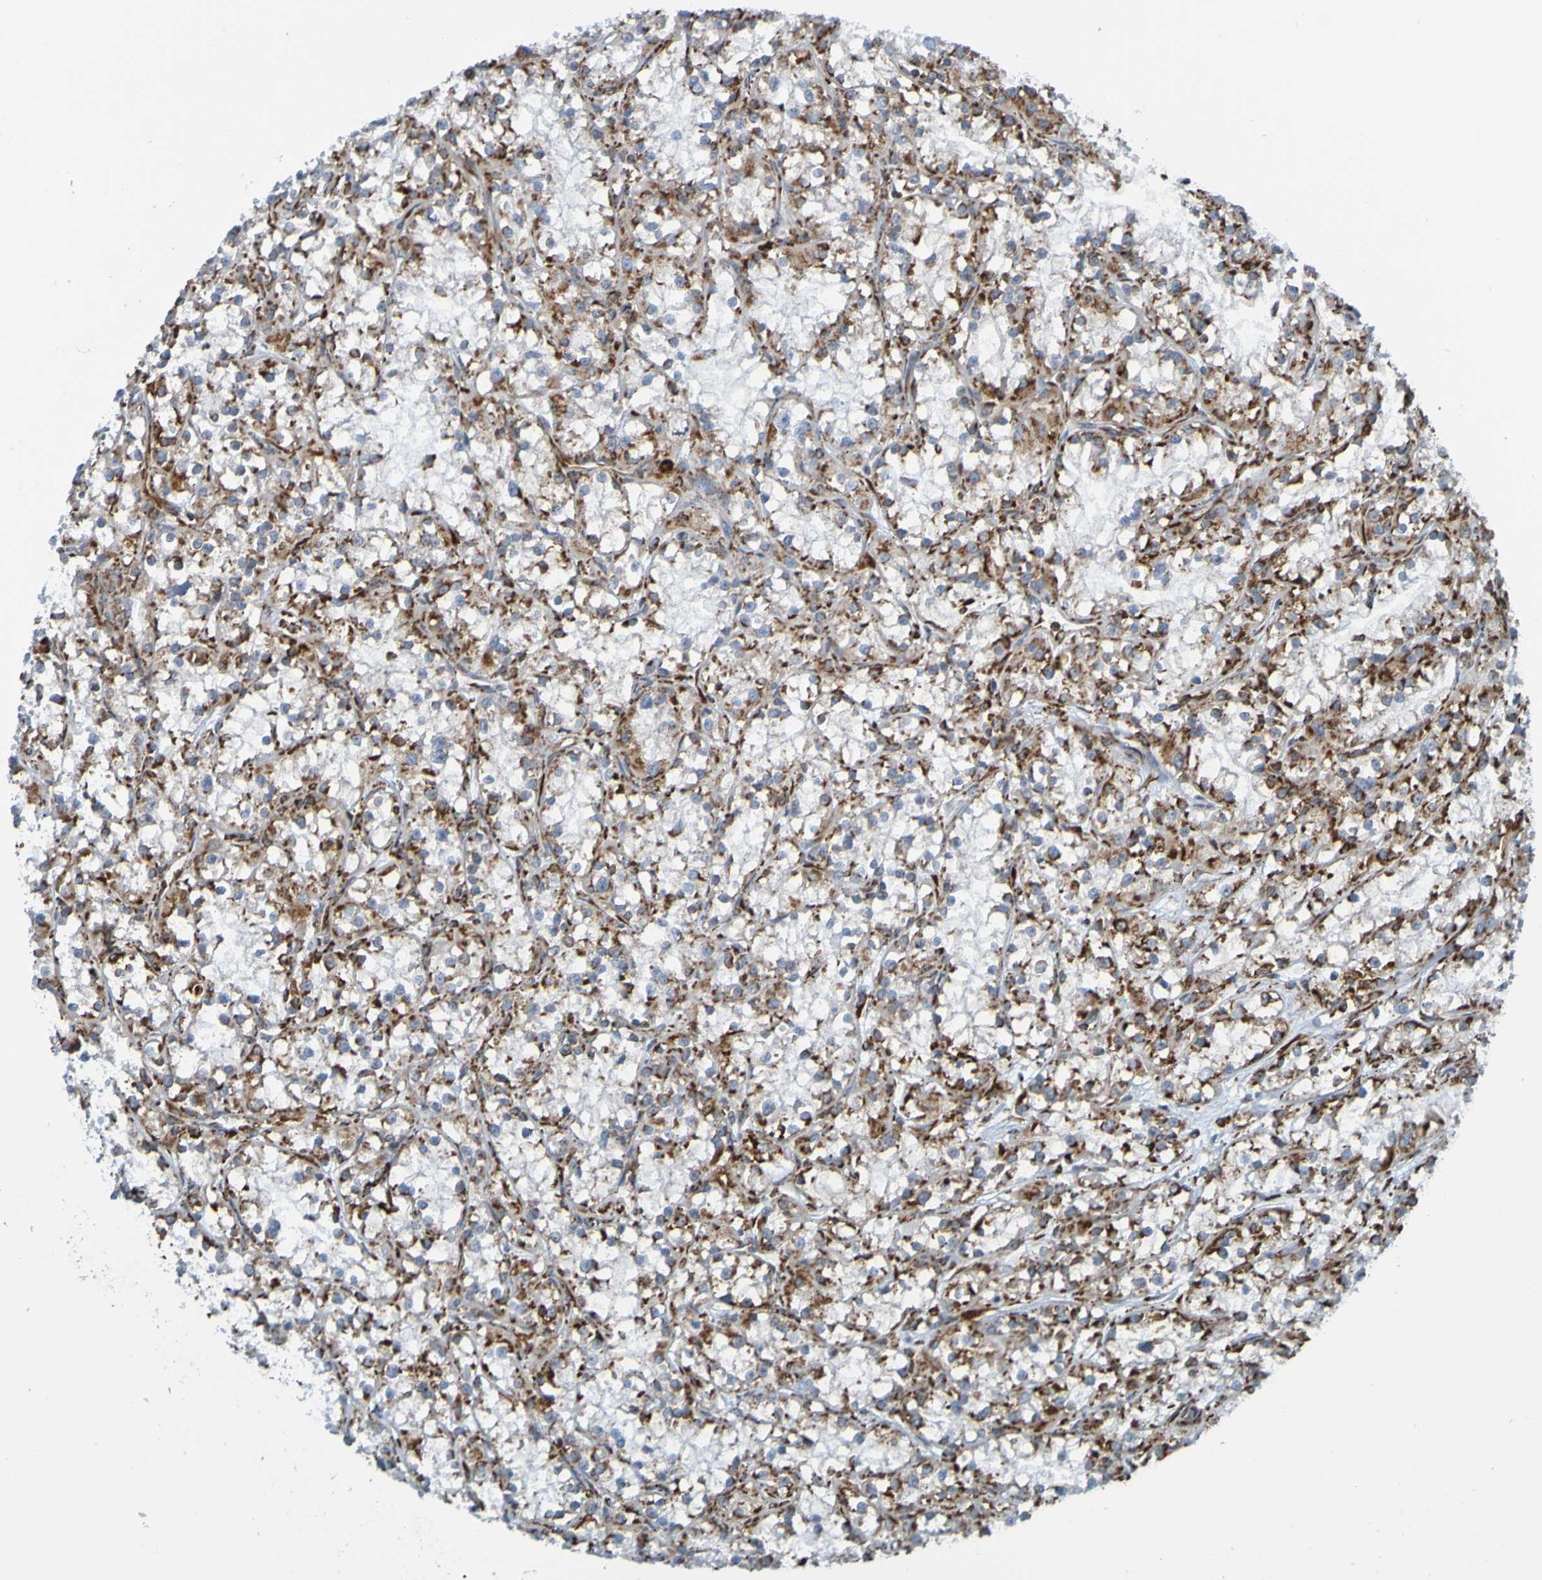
{"staining": {"intensity": "moderate", "quantity": "25%-75%", "location": "cytoplasmic/membranous"}, "tissue": "renal cancer", "cell_type": "Tumor cells", "image_type": "cancer", "snomed": [{"axis": "morphology", "description": "Adenocarcinoma, NOS"}, {"axis": "topography", "description": "Kidney"}], "caption": "Immunohistochemistry (IHC) micrograph of neoplastic tissue: human renal cancer stained using immunohistochemistry (IHC) demonstrates medium levels of moderate protein expression localized specifically in the cytoplasmic/membranous of tumor cells, appearing as a cytoplasmic/membranous brown color.", "gene": "SSR1", "patient": {"sex": "female", "age": 52}}